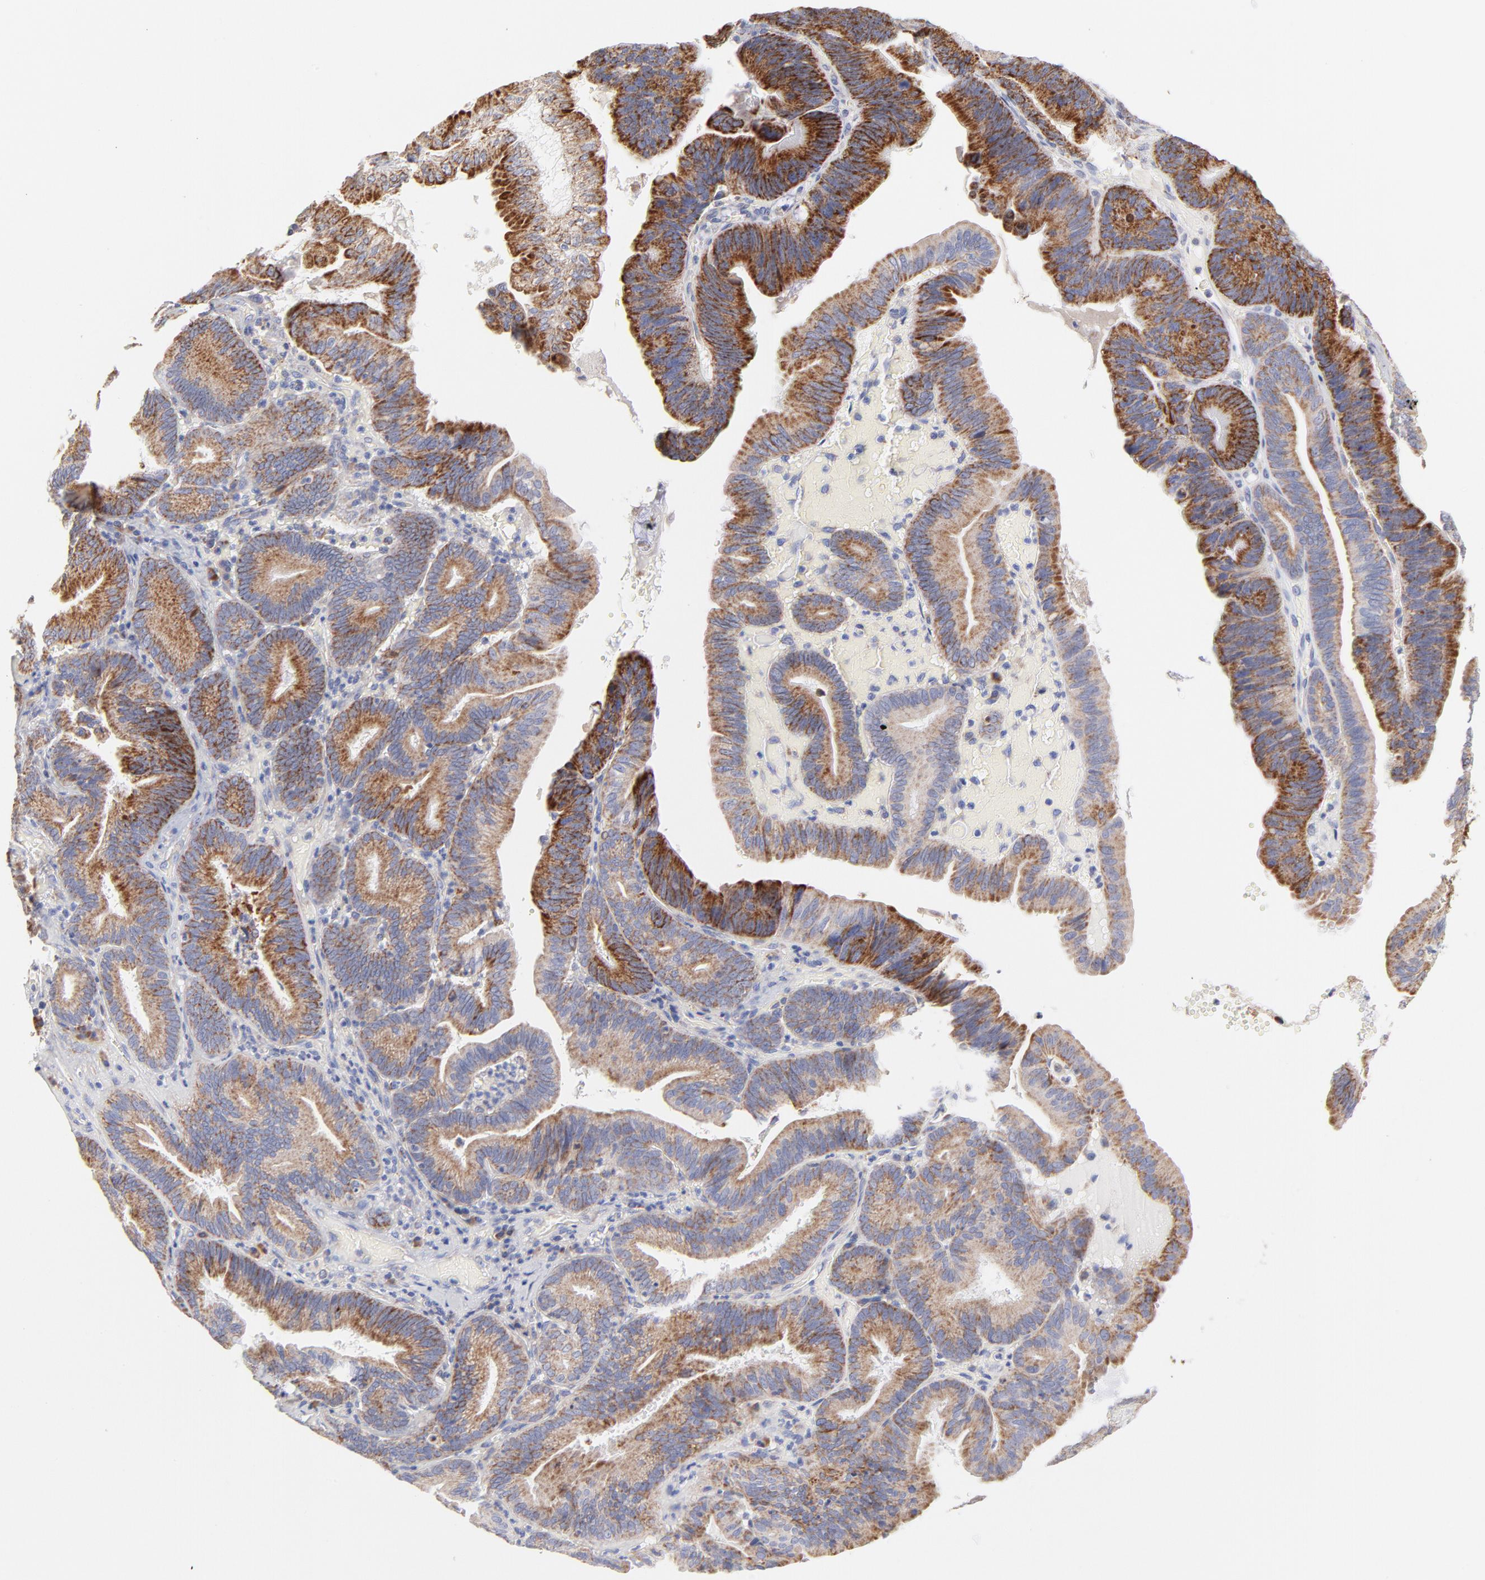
{"staining": {"intensity": "strong", "quantity": "25%-75%", "location": "cytoplasmic/membranous"}, "tissue": "pancreatic cancer", "cell_type": "Tumor cells", "image_type": "cancer", "snomed": [{"axis": "morphology", "description": "Adenocarcinoma, NOS"}, {"axis": "topography", "description": "Pancreas"}], "caption": "Immunohistochemical staining of pancreatic cancer shows strong cytoplasmic/membranous protein staining in about 25%-75% of tumor cells.", "gene": "TIMM8A", "patient": {"sex": "male", "age": 82}}